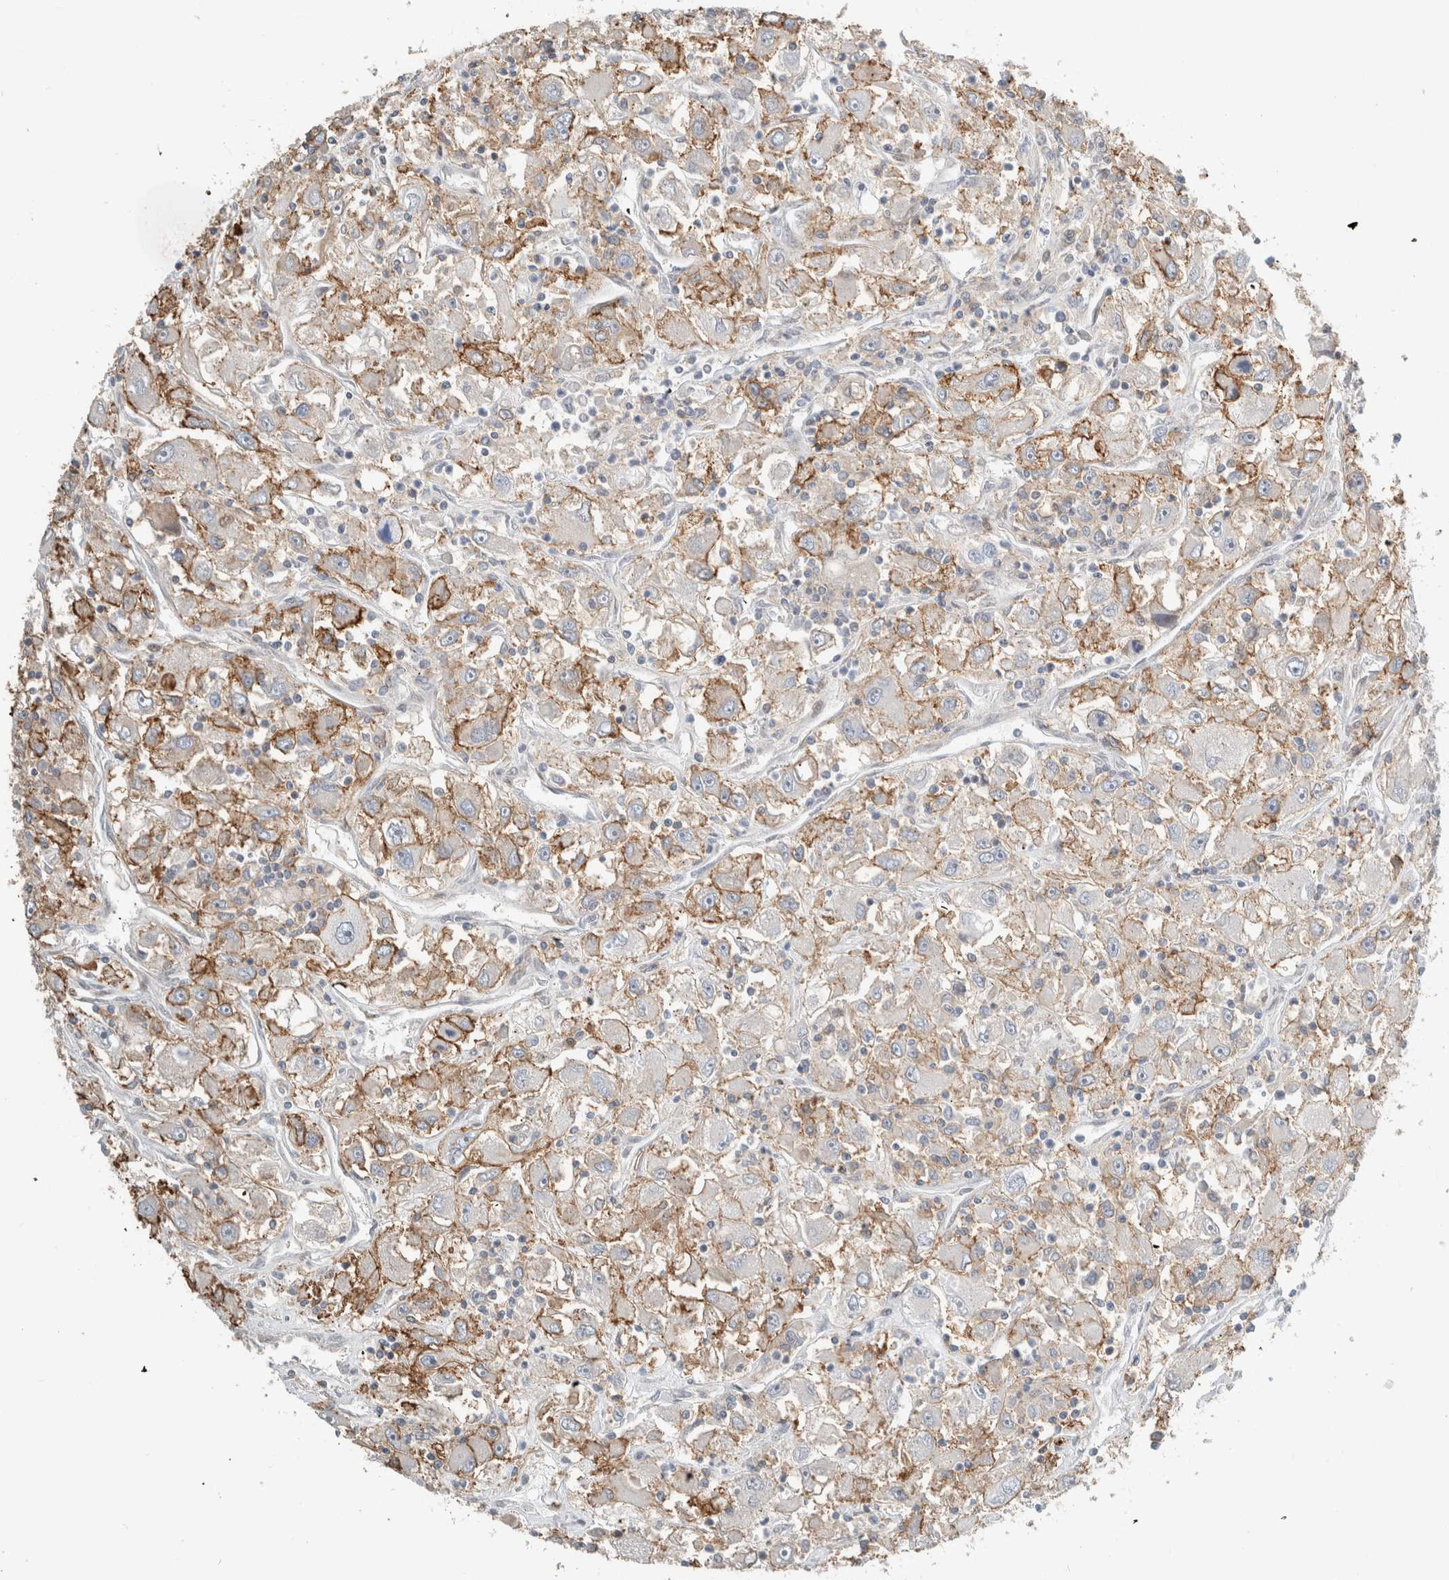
{"staining": {"intensity": "moderate", "quantity": "<25%", "location": "cytoplasmic/membranous"}, "tissue": "renal cancer", "cell_type": "Tumor cells", "image_type": "cancer", "snomed": [{"axis": "morphology", "description": "Adenocarcinoma, NOS"}, {"axis": "topography", "description": "Kidney"}], "caption": "An immunohistochemistry histopathology image of neoplastic tissue is shown. Protein staining in brown shows moderate cytoplasmic/membranous positivity in adenocarcinoma (renal) within tumor cells.", "gene": "ERCC6L2", "patient": {"sex": "female", "age": 52}}